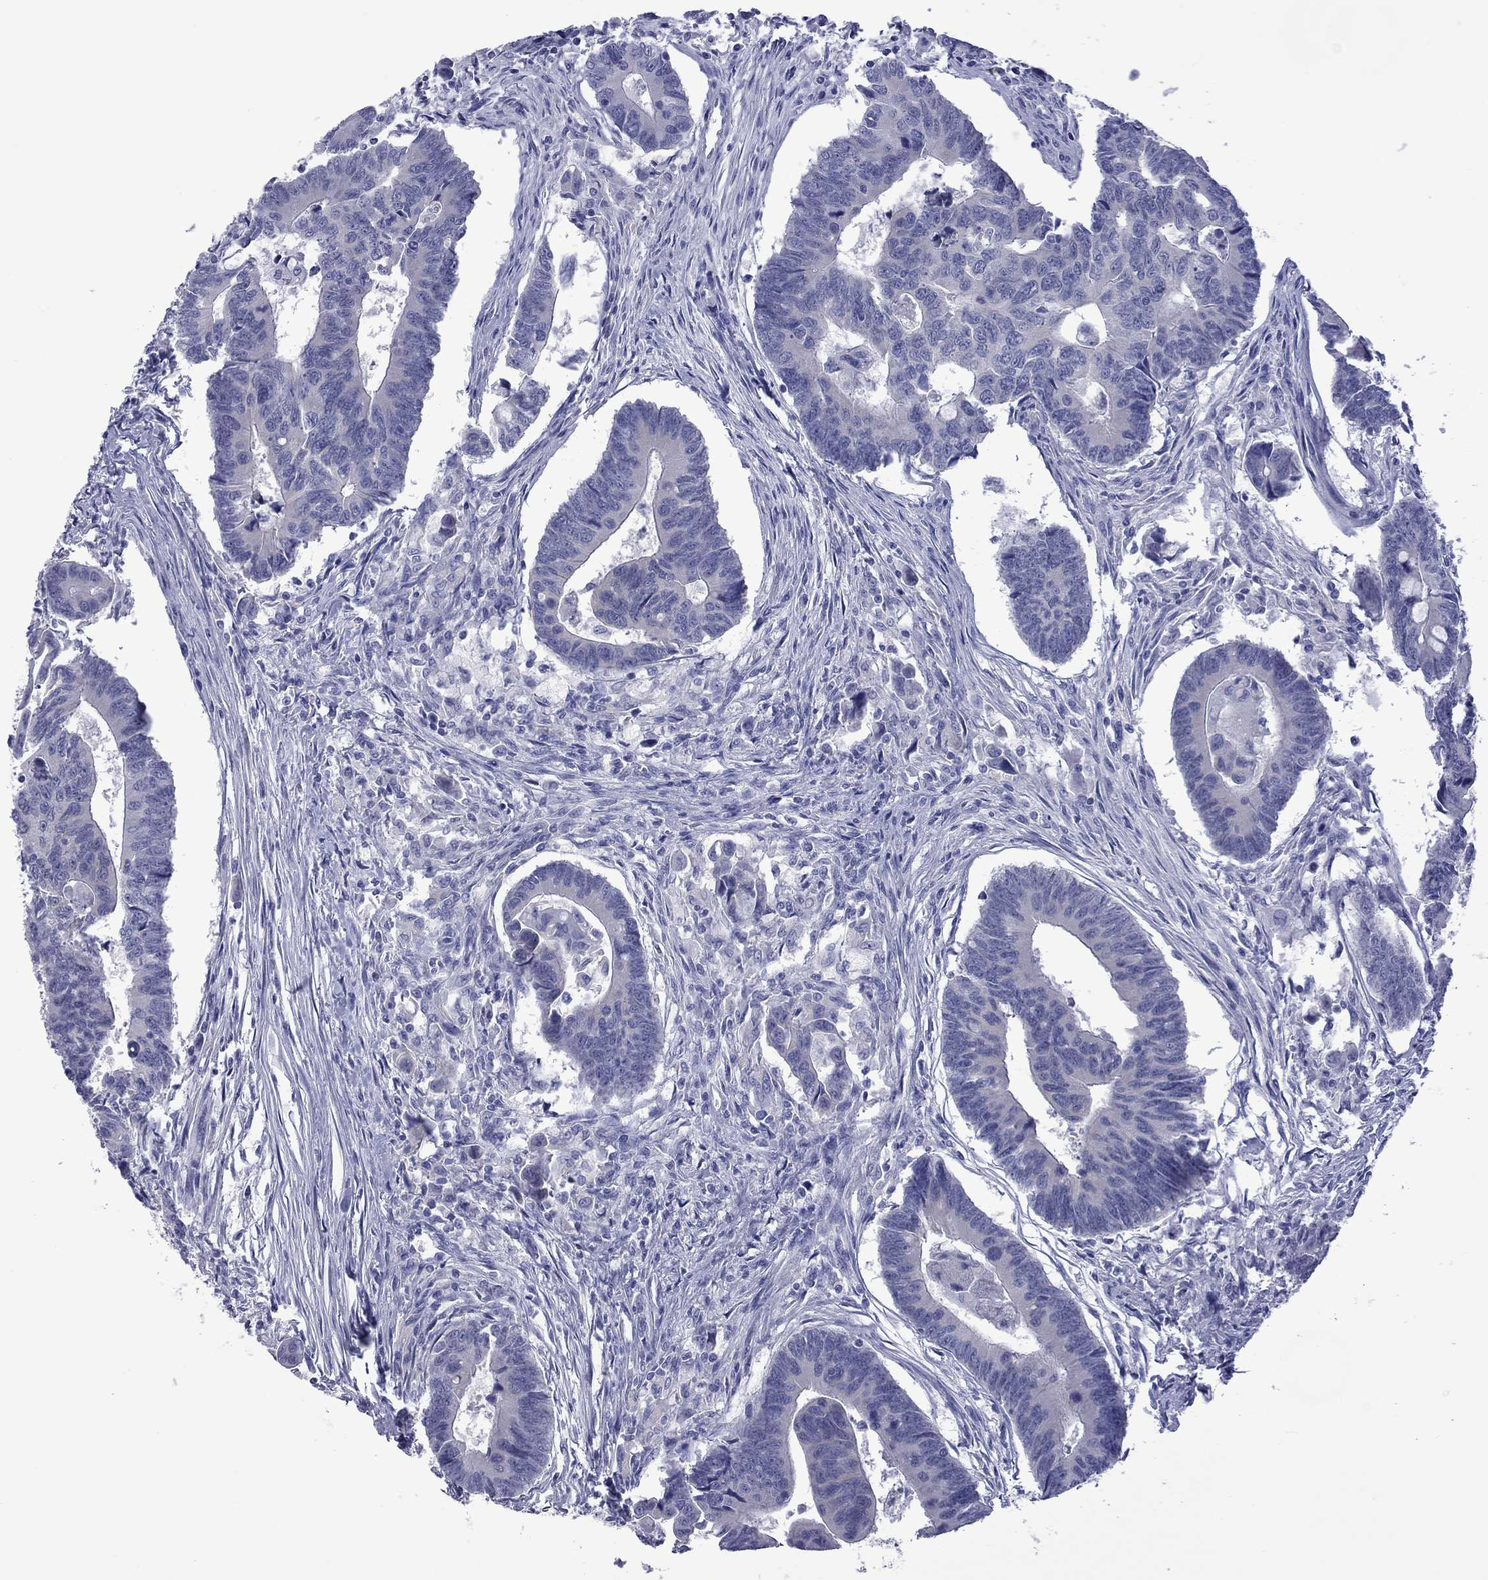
{"staining": {"intensity": "negative", "quantity": "none", "location": "none"}, "tissue": "colorectal cancer", "cell_type": "Tumor cells", "image_type": "cancer", "snomed": [{"axis": "morphology", "description": "Adenocarcinoma, NOS"}, {"axis": "topography", "description": "Rectum"}], "caption": "Immunohistochemistry (IHC) of colorectal cancer (adenocarcinoma) displays no expression in tumor cells. The staining is performed using DAB (3,3'-diaminobenzidine) brown chromogen with nuclei counter-stained in using hematoxylin.", "gene": "EPPIN", "patient": {"sex": "male", "age": 67}}